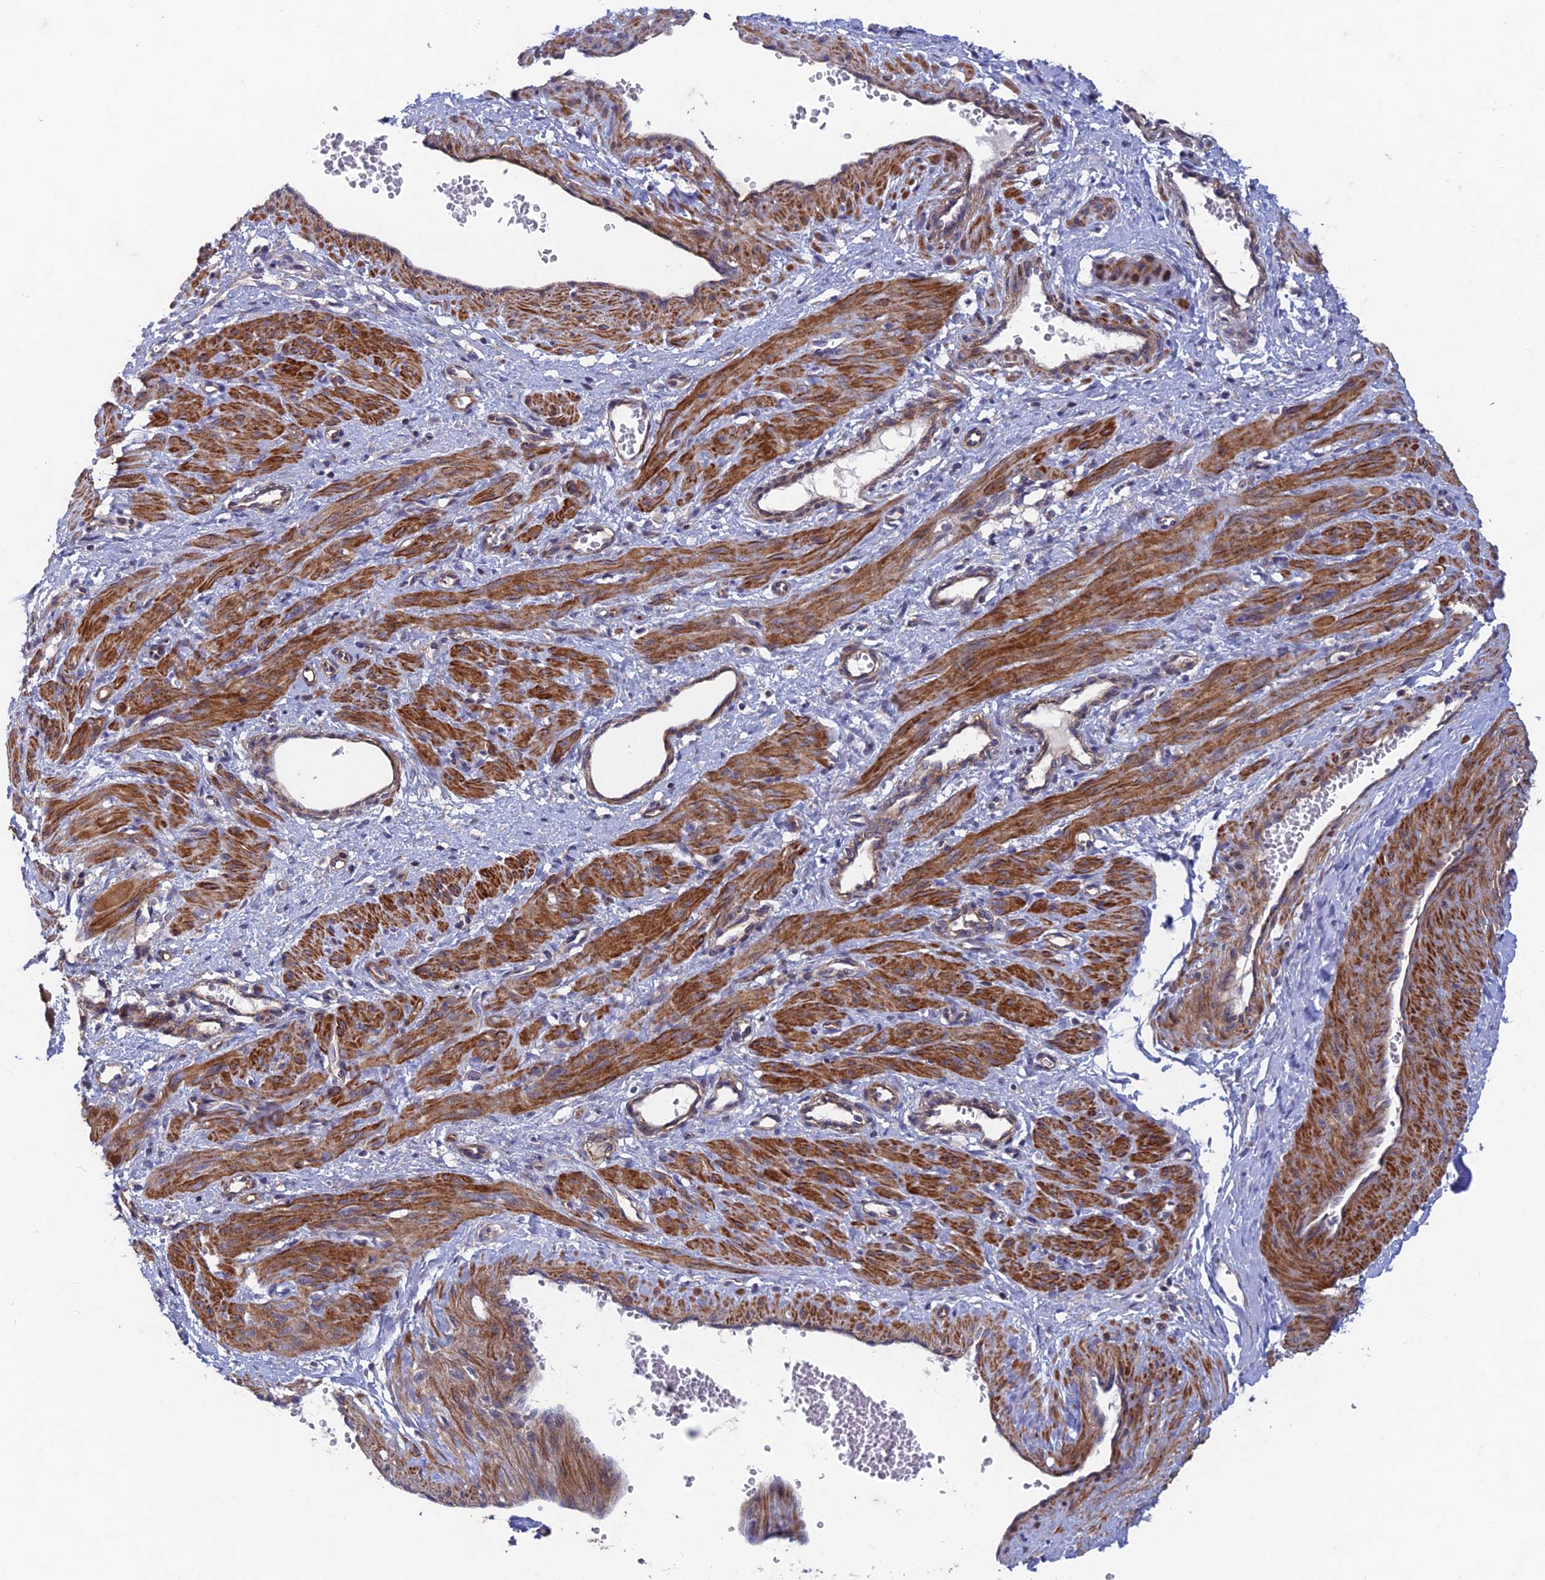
{"staining": {"intensity": "strong", "quantity": ">75%", "location": "cytoplasmic/membranous"}, "tissue": "smooth muscle", "cell_type": "Smooth muscle cells", "image_type": "normal", "snomed": [{"axis": "morphology", "description": "Normal tissue, NOS"}, {"axis": "topography", "description": "Endometrium"}], "caption": "Smooth muscle stained with a brown dye displays strong cytoplasmic/membranous positive staining in approximately >75% of smooth muscle cells.", "gene": "NCAPG", "patient": {"sex": "female", "age": 33}}